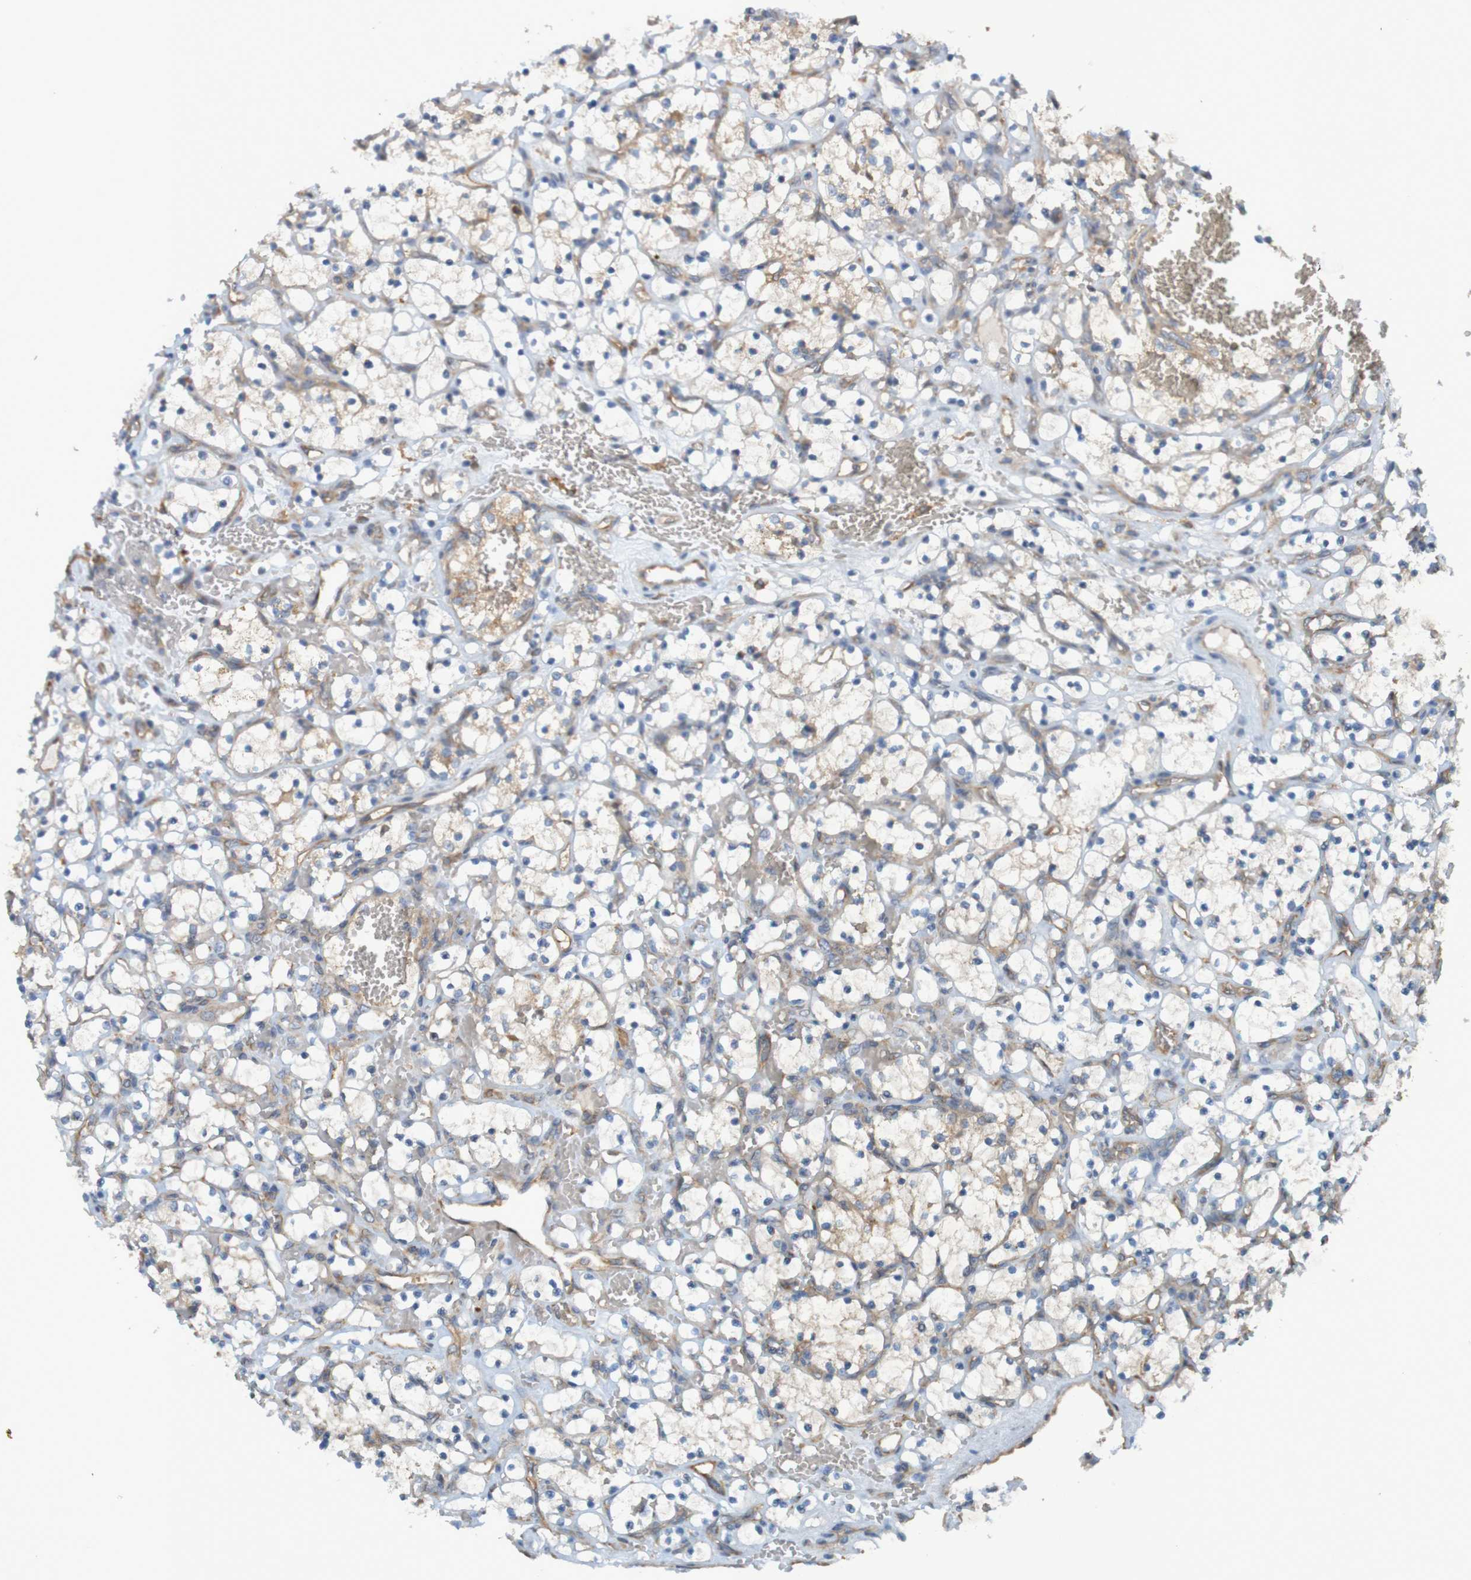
{"staining": {"intensity": "negative", "quantity": "none", "location": "none"}, "tissue": "renal cancer", "cell_type": "Tumor cells", "image_type": "cancer", "snomed": [{"axis": "morphology", "description": "Adenocarcinoma, NOS"}, {"axis": "topography", "description": "Kidney"}], "caption": "Tumor cells show no significant positivity in renal cancer (adenocarcinoma).", "gene": "DNAJC4", "patient": {"sex": "female", "age": 69}}